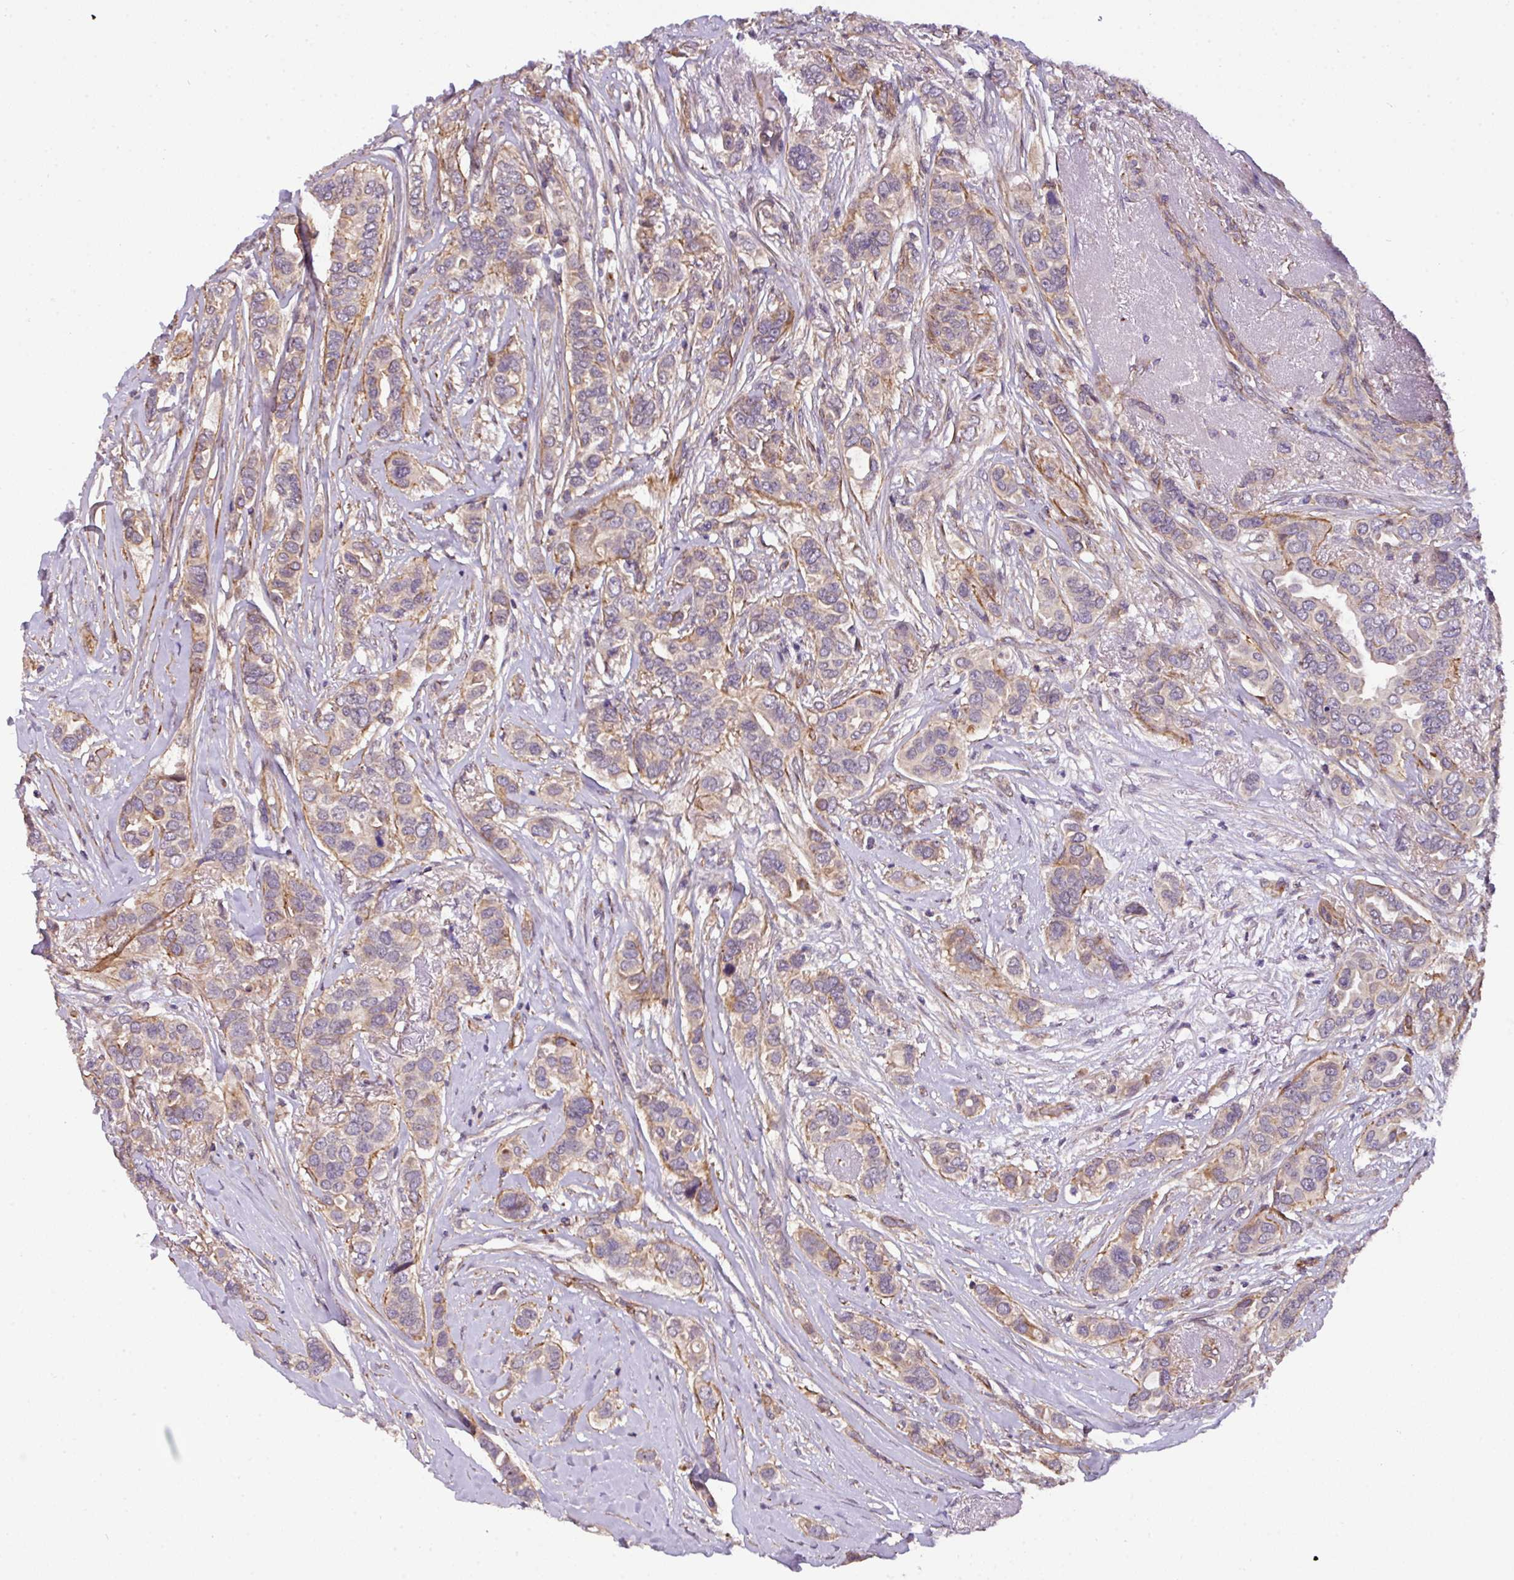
{"staining": {"intensity": "weak", "quantity": "<25%", "location": "cytoplasmic/membranous"}, "tissue": "breast cancer", "cell_type": "Tumor cells", "image_type": "cancer", "snomed": [{"axis": "morphology", "description": "Lobular carcinoma"}, {"axis": "topography", "description": "Breast"}], "caption": "Immunohistochemistry (IHC) image of breast cancer stained for a protein (brown), which displays no expression in tumor cells.", "gene": "CASS4", "patient": {"sex": "female", "age": 51}}